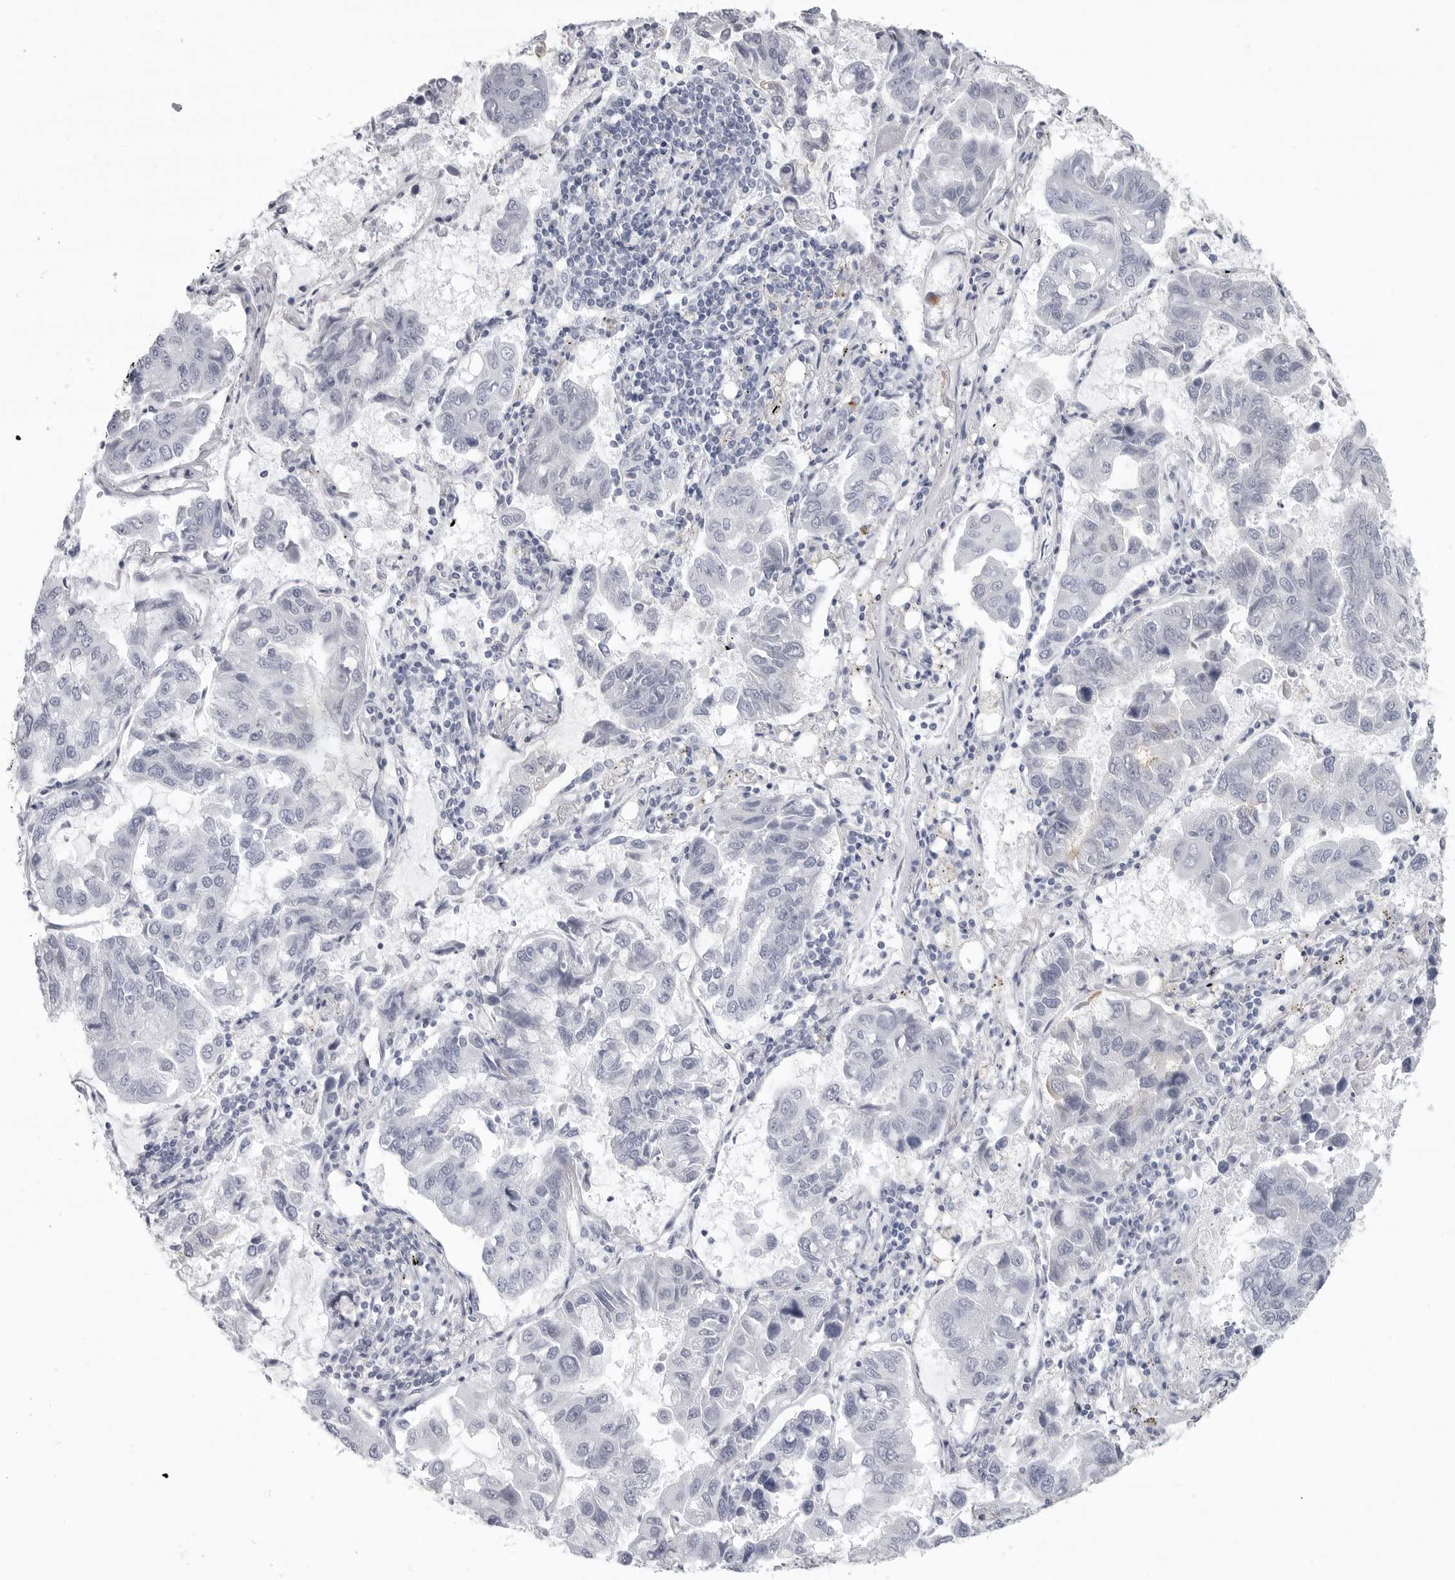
{"staining": {"intensity": "negative", "quantity": "none", "location": "none"}, "tissue": "lung cancer", "cell_type": "Tumor cells", "image_type": "cancer", "snomed": [{"axis": "morphology", "description": "Adenocarcinoma, NOS"}, {"axis": "topography", "description": "Lung"}], "caption": "An immunohistochemistry (IHC) image of lung adenocarcinoma is shown. There is no staining in tumor cells of lung adenocarcinoma. (Immunohistochemistry, brightfield microscopy, high magnification).", "gene": "LY6D", "patient": {"sex": "male", "age": 64}}